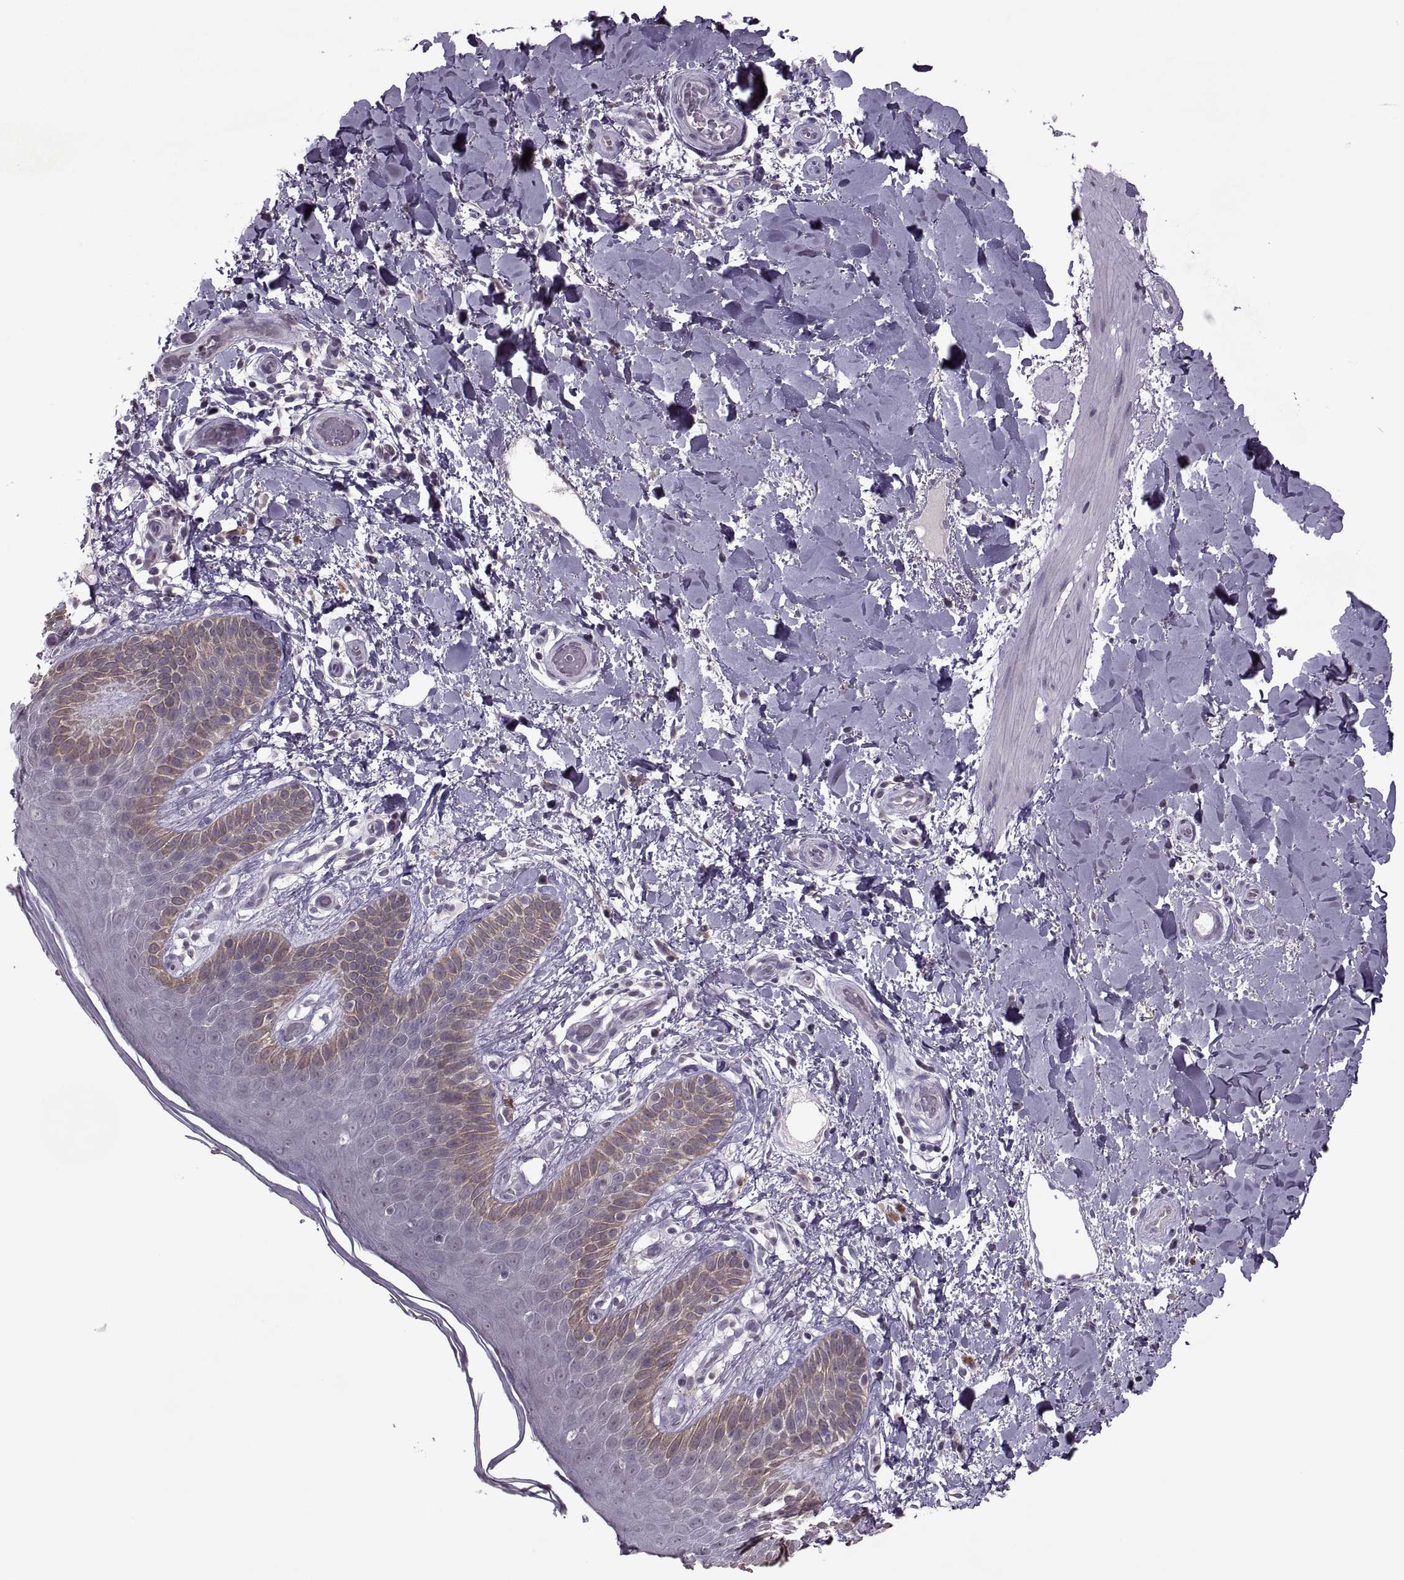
{"staining": {"intensity": "weak", "quantity": "<25%", "location": "cytoplasmic/membranous"}, "tissue": "skin", "cell_type": "Epidermal cells", "image_type": "normal", "snomed": [{"axis": "morphology", "description": "Normal tissue, NOS"}, {"axis": "topography", "description": "Anal"}], "caption": "The photomicrograph displays no staining of epidermal cells in benign skin.", "gene": "MGAT4D", "patient": {"sex": "male", "age": 36}}